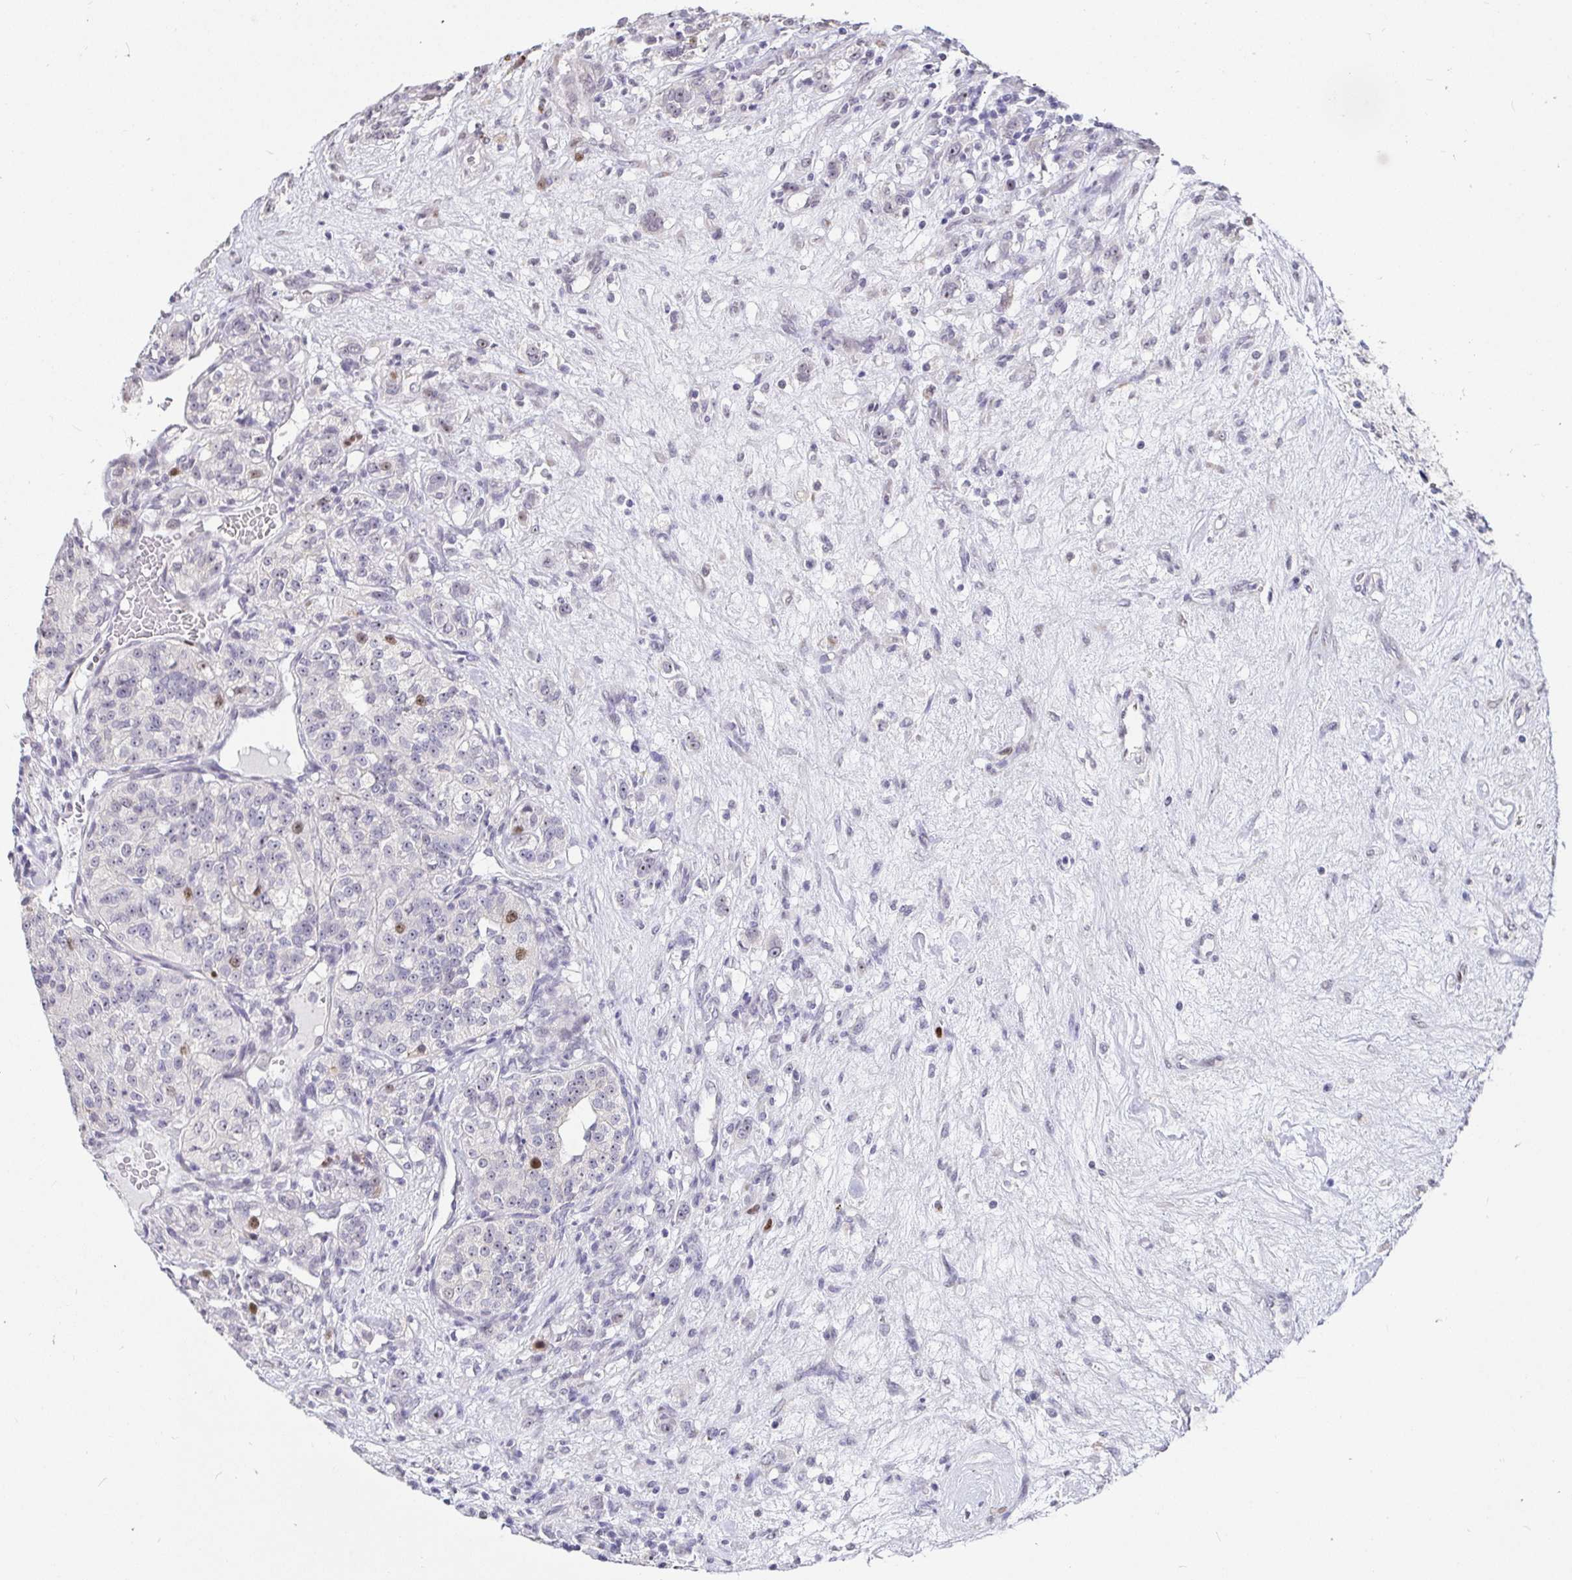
{"staining": {"intensity": "moderate", "quantity": "<25%", "location": "nuclear"}, "tissue": "renal cancer", "cell_type": "Tumor cells", "image_type": "cancer", "snomed": [{"axis": "morphology", "description": "Adenocarcinoma, NOS"}, {"axis": "topography", "description": "Kidney"}], "caption": "Renal adenocarcinoma was stained to show a protein in brown. There is low levels of moderate nuclear positivity in approximately <25% of tumor cells.", "gene": "ANLN", "patient": {"sex": "female", "age": 63}}